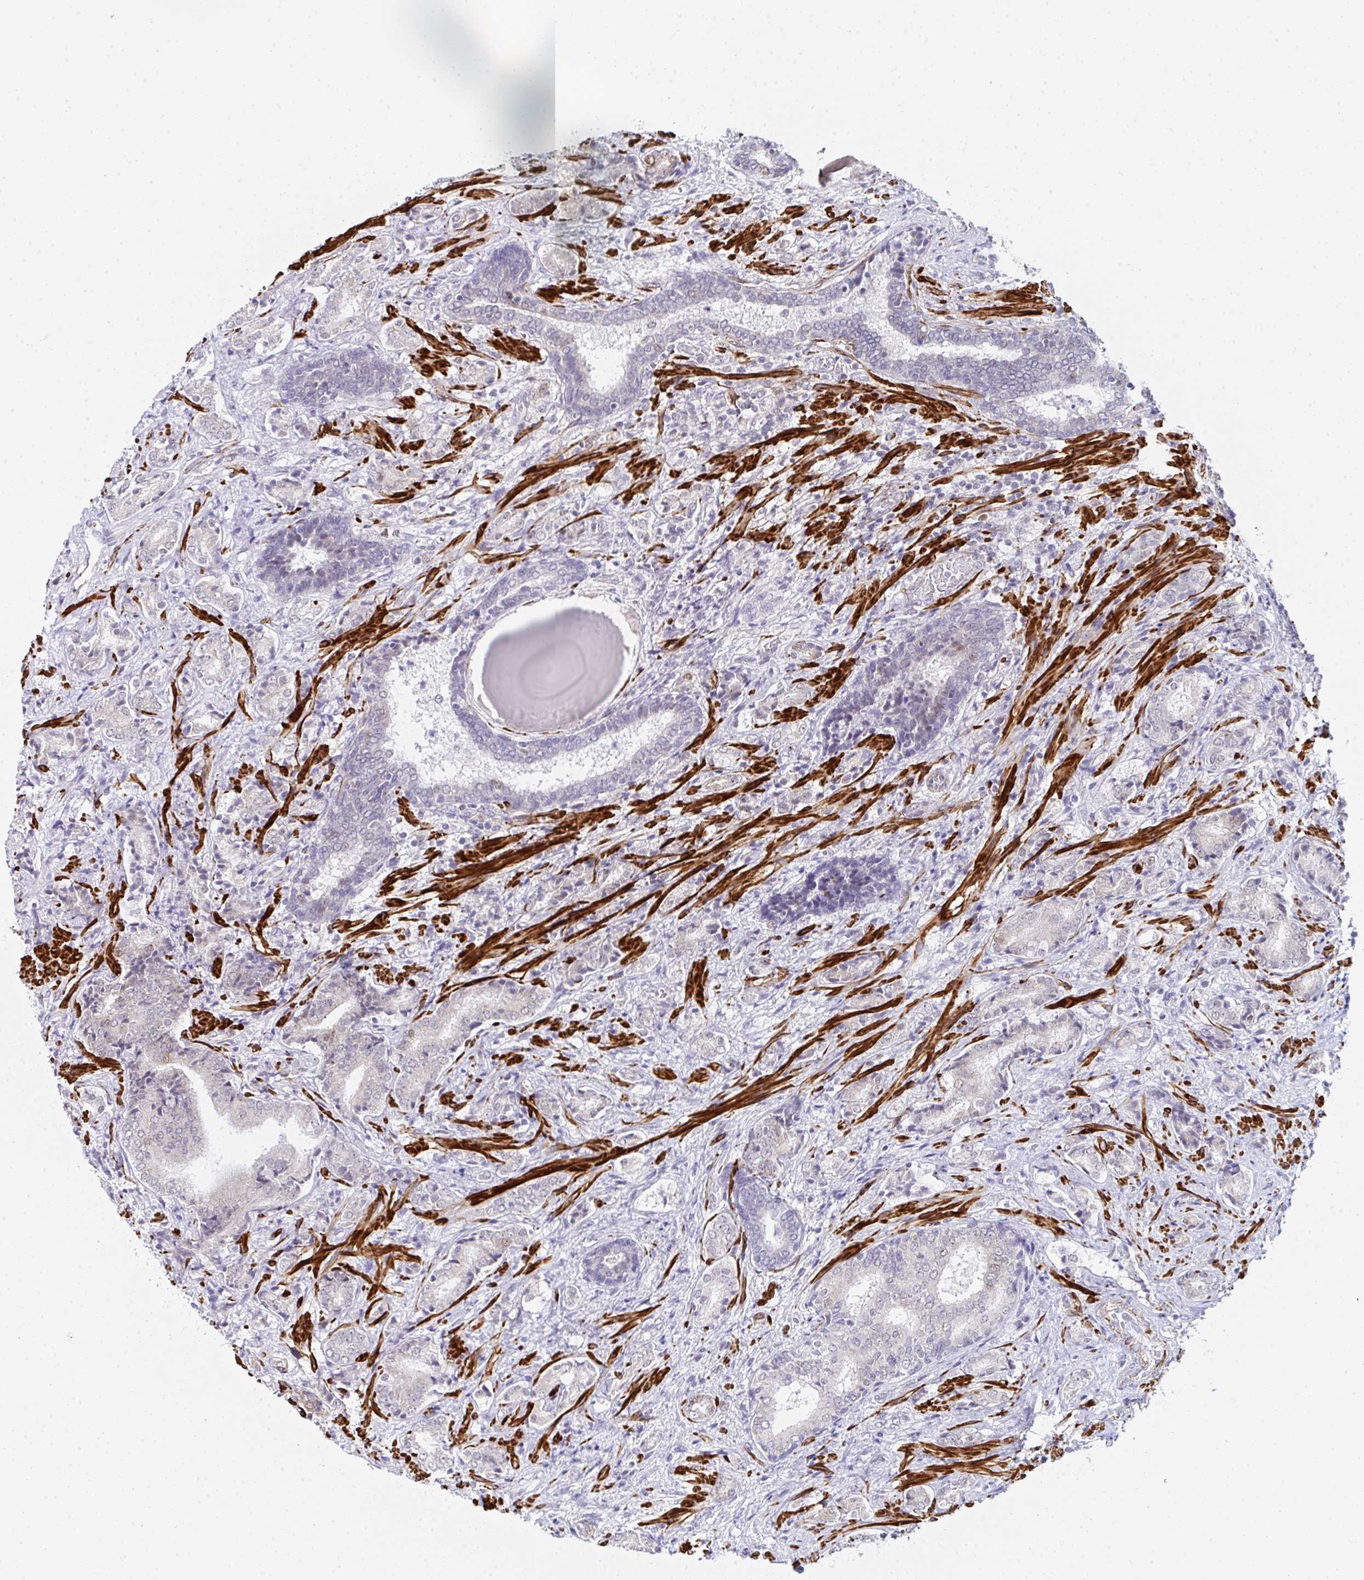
{"staining": {"intensity": "negative", "quantity": "none", "location": "none"}, "tissue": "prostate cancer", "cell_type": "Tumor cells", "image_type": "cancer", "snomed": [{"axis": "morphology", "description": "Adenocarcinoma, High grade"}, {"axis": "topography", "description": "Prostate"}], "caption": "High power microscopy image of an immunohistochemistry (IHC) histopathology image of prostate cancer, revealing no significant positivity in tumor cells.", "gene": "GINS2", "patient": {"sex": "male", "age": 62}}